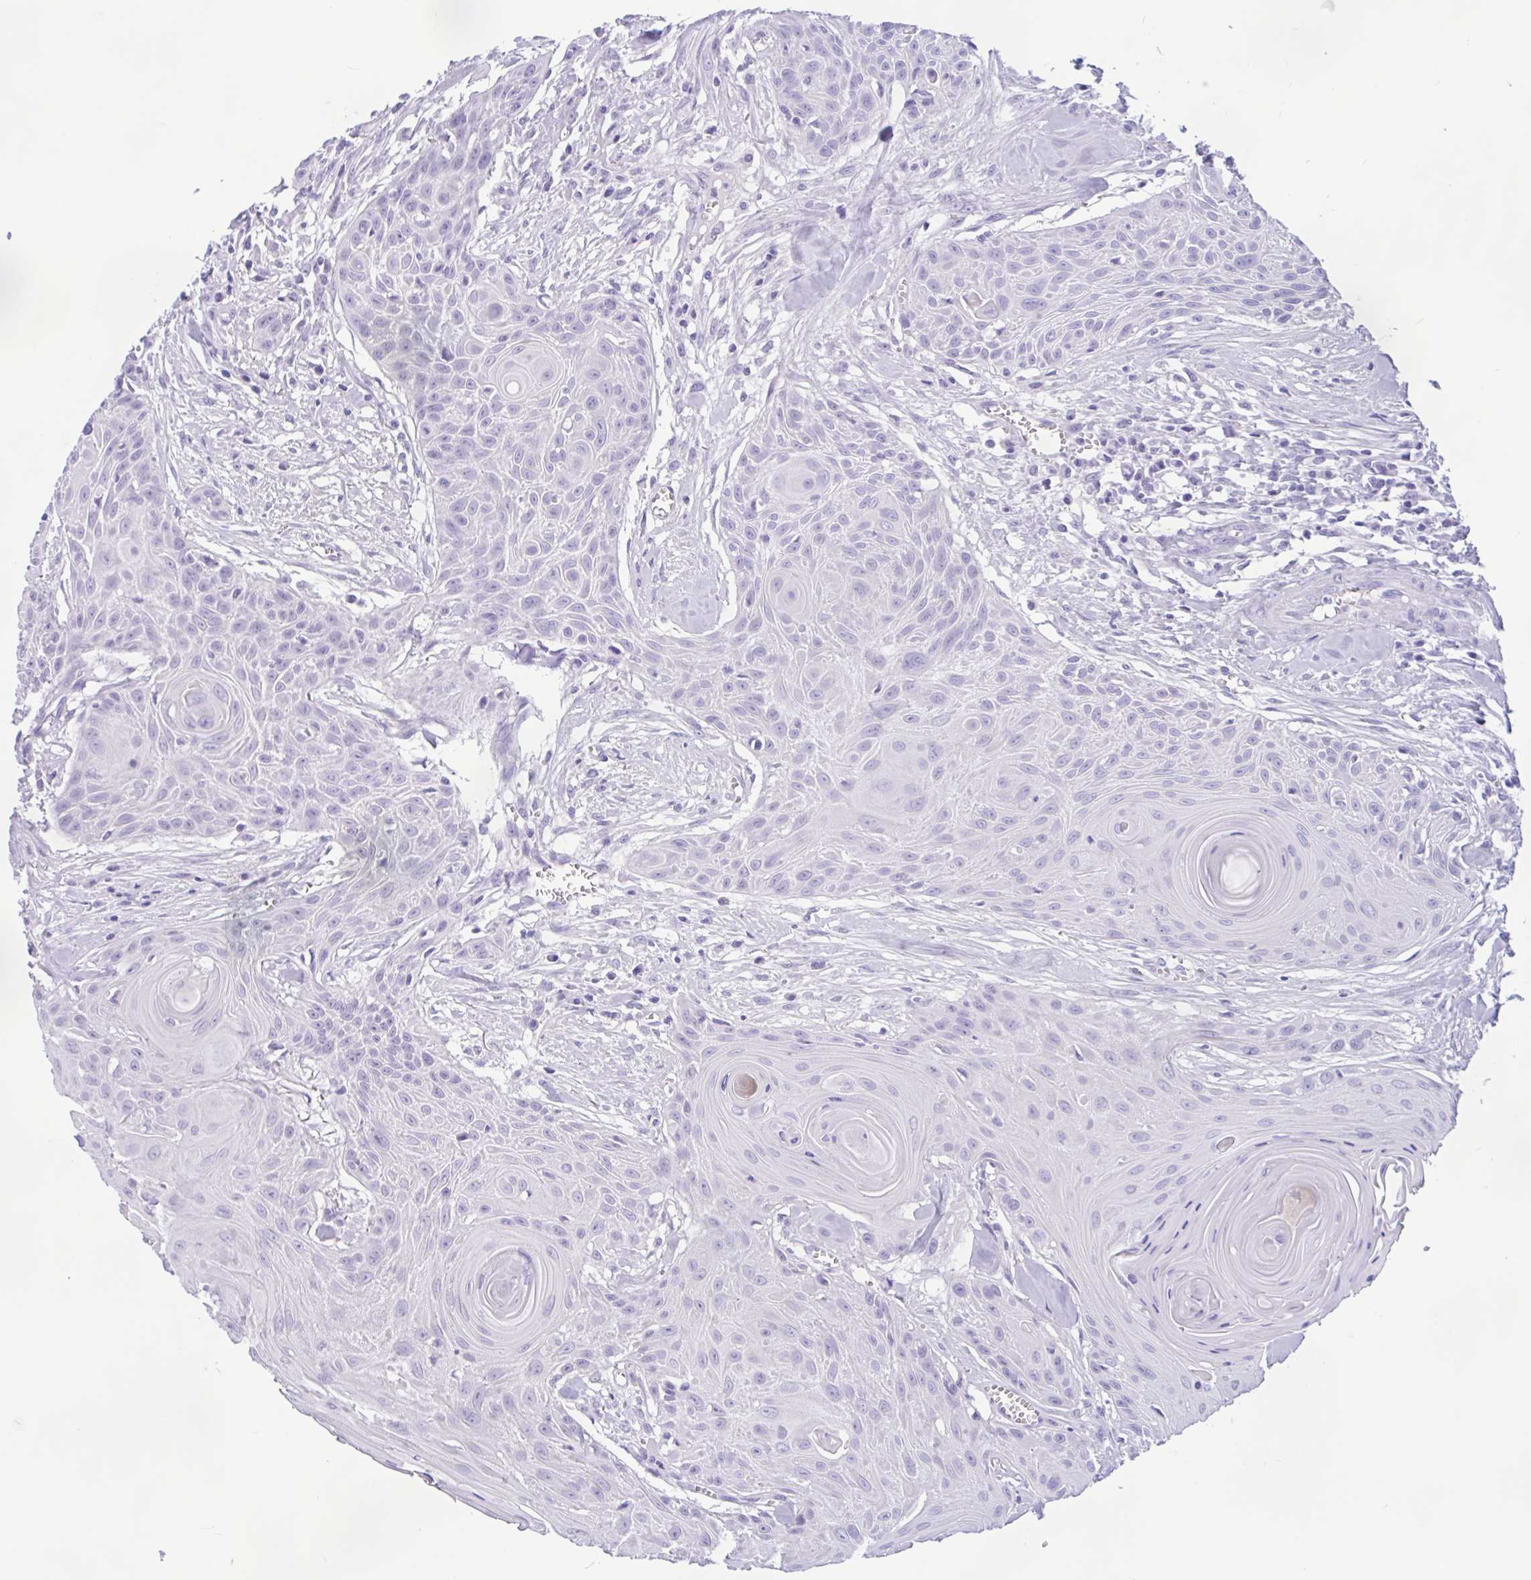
{"staining": {"intensity": "negative", "quantity": "none", "location": "none"}, "tissue": "head and neck cancer", "cell_type": "Tumor cells", "image_type": "cancer", "snomed": [{"axis": "morphology", "description": "Squamous cell carcinoma, NOS"}, {"axis": "topography", "description": "Lymph node"}, {"axis": "topography", "description": "Salivary gland"}, {"axis": "topography", "description": "Head-Neck"}], "caption": "Head and neck cancer was stained to show a protein in brown. There is no significant staining in tumor cells.", "gene": "ZNF319", "patient": {"sex": "female", "age": 74}}